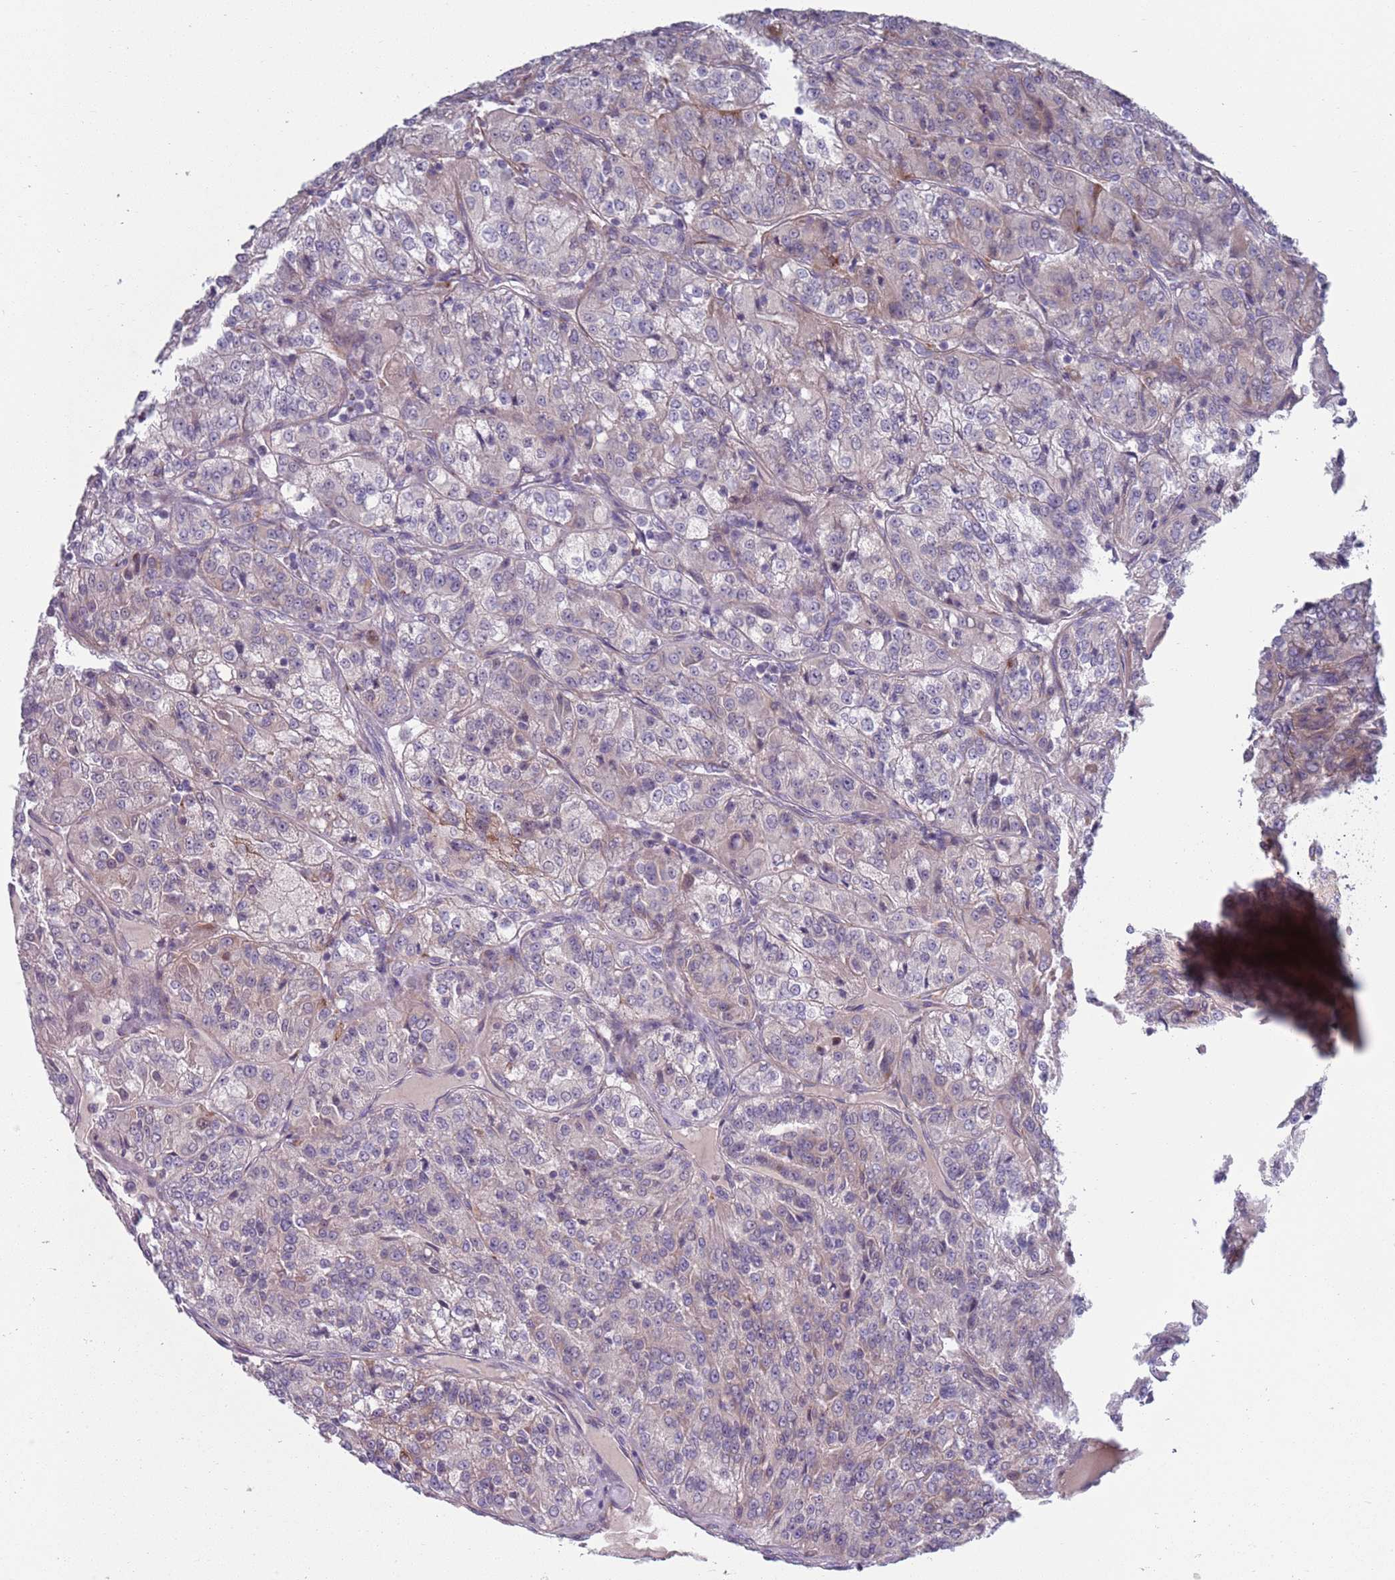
{"staining": {"intensity": "weak", "quantity": "<25%", "location": "cytoplasmic/membranous"}, "tissue": "renal cancer", "cell_type": "Tumor cells", "image_type": "cancer", "snomed": [{"axis": "morphology", "description": "Adenocarcinoma, NOS"}, {"axis": "topography", "description": "Kidney"}], "caption": "Tumor cells are negative for protein expression in human renal cancer. (Brightfield microscopy of DAB (3,3'-diaminobenzidine) immunohistochemistry (IHC) at high magnification).", "gene": "TYW1", "patient": {"sex": "female", "age": 63}}